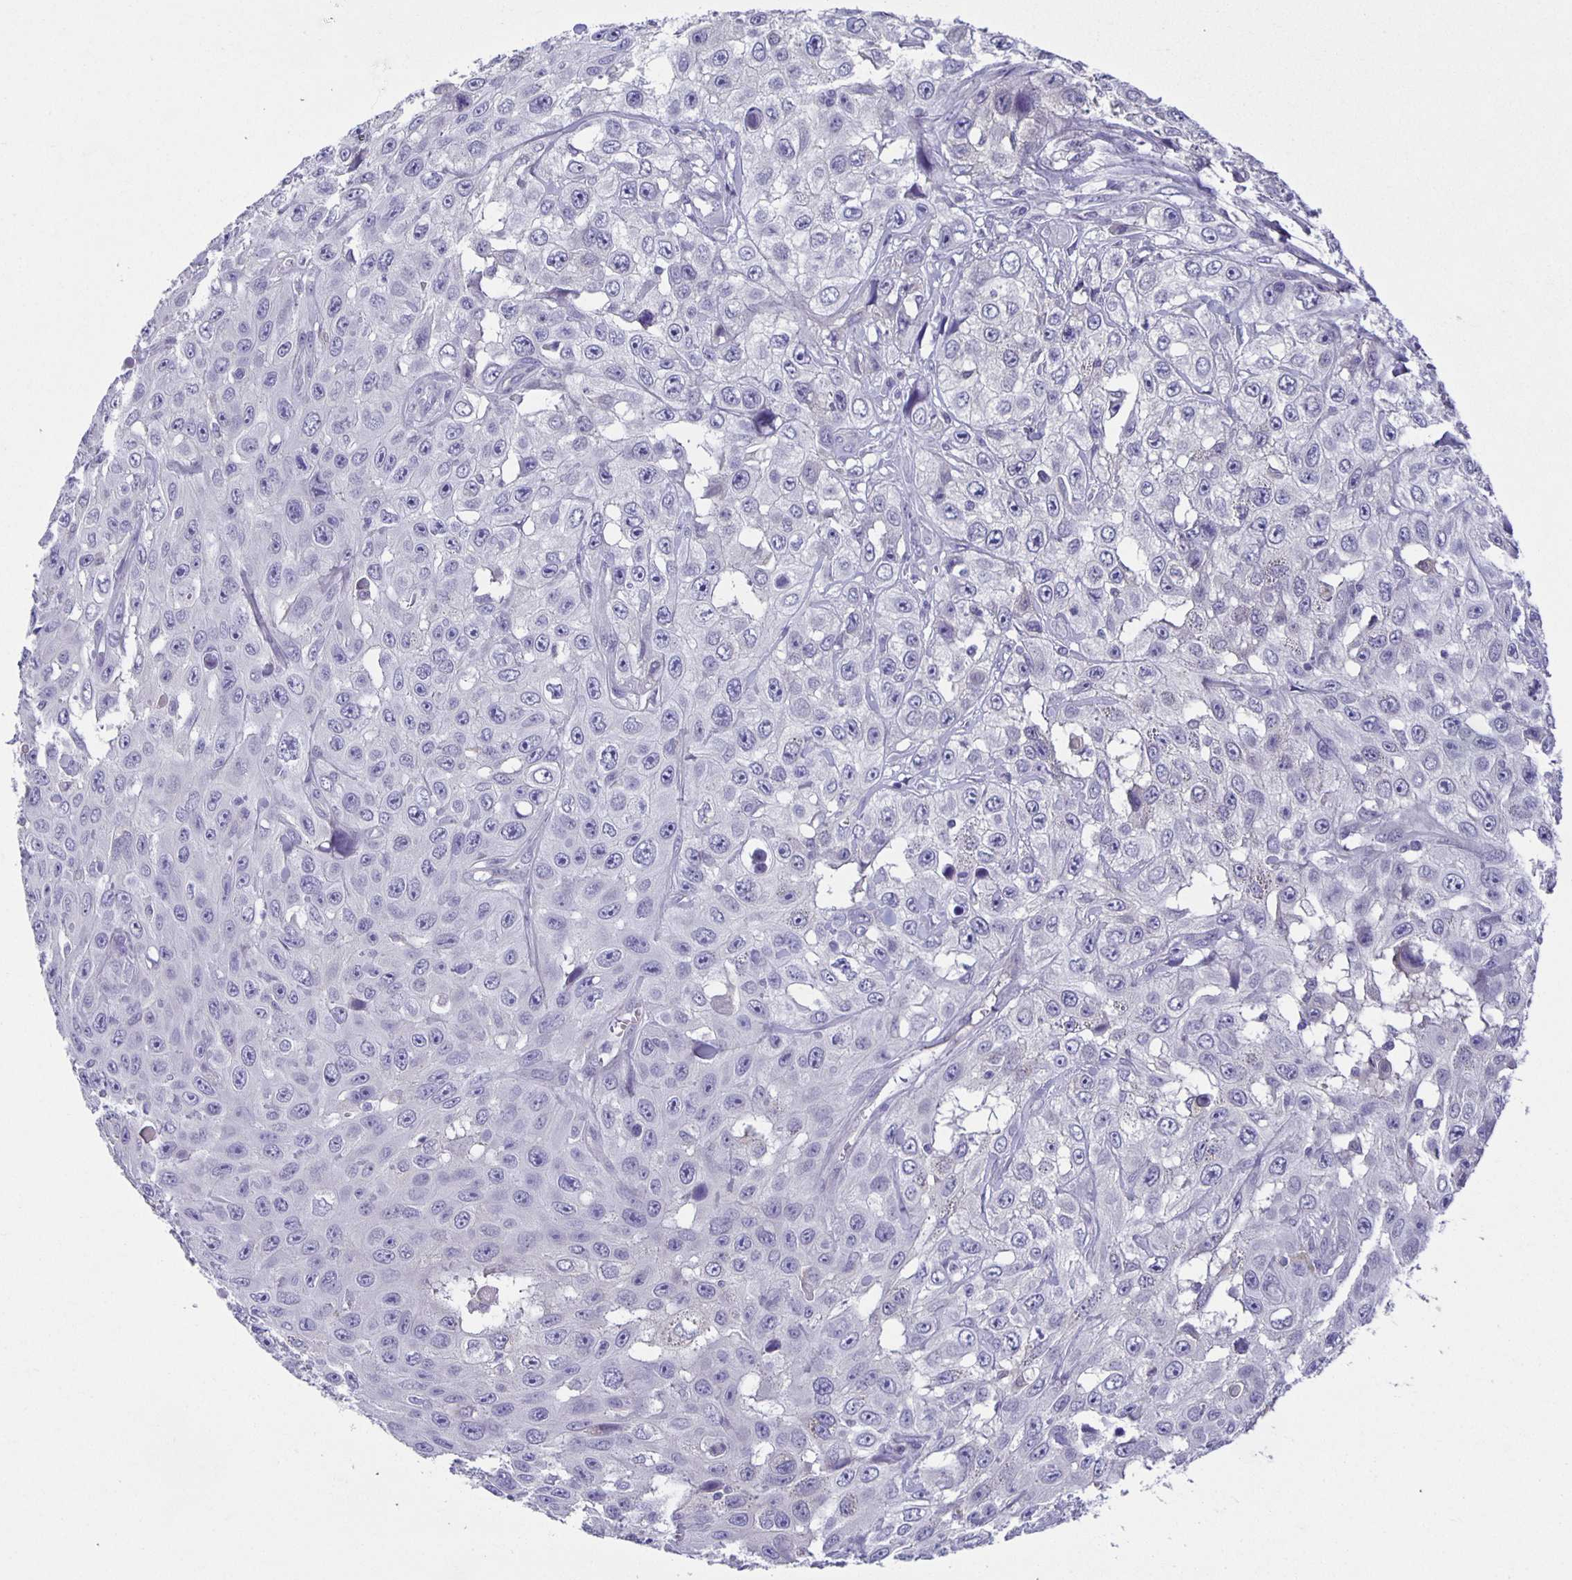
{"staining": {"intensity": "negative", "quantity": "none", "location": "none"}, "tissue": "skin cancer", "cell_type": "Tumor cells", "image_type": "cancer", "snomed": [{"axis": "morphology", "description": "Squamous cell carcinoma, NOS"}, {"axis": "topography", "description": "Skin"}], "caption": "This image is of skin squamous cell carcinoma stained with IHC to label a protein in brown with the nuclei are counter-stained blue. There is no expression in tumor cells.", "gene": "PTPN3", "patient": {"sex": "male", "age": 82}}